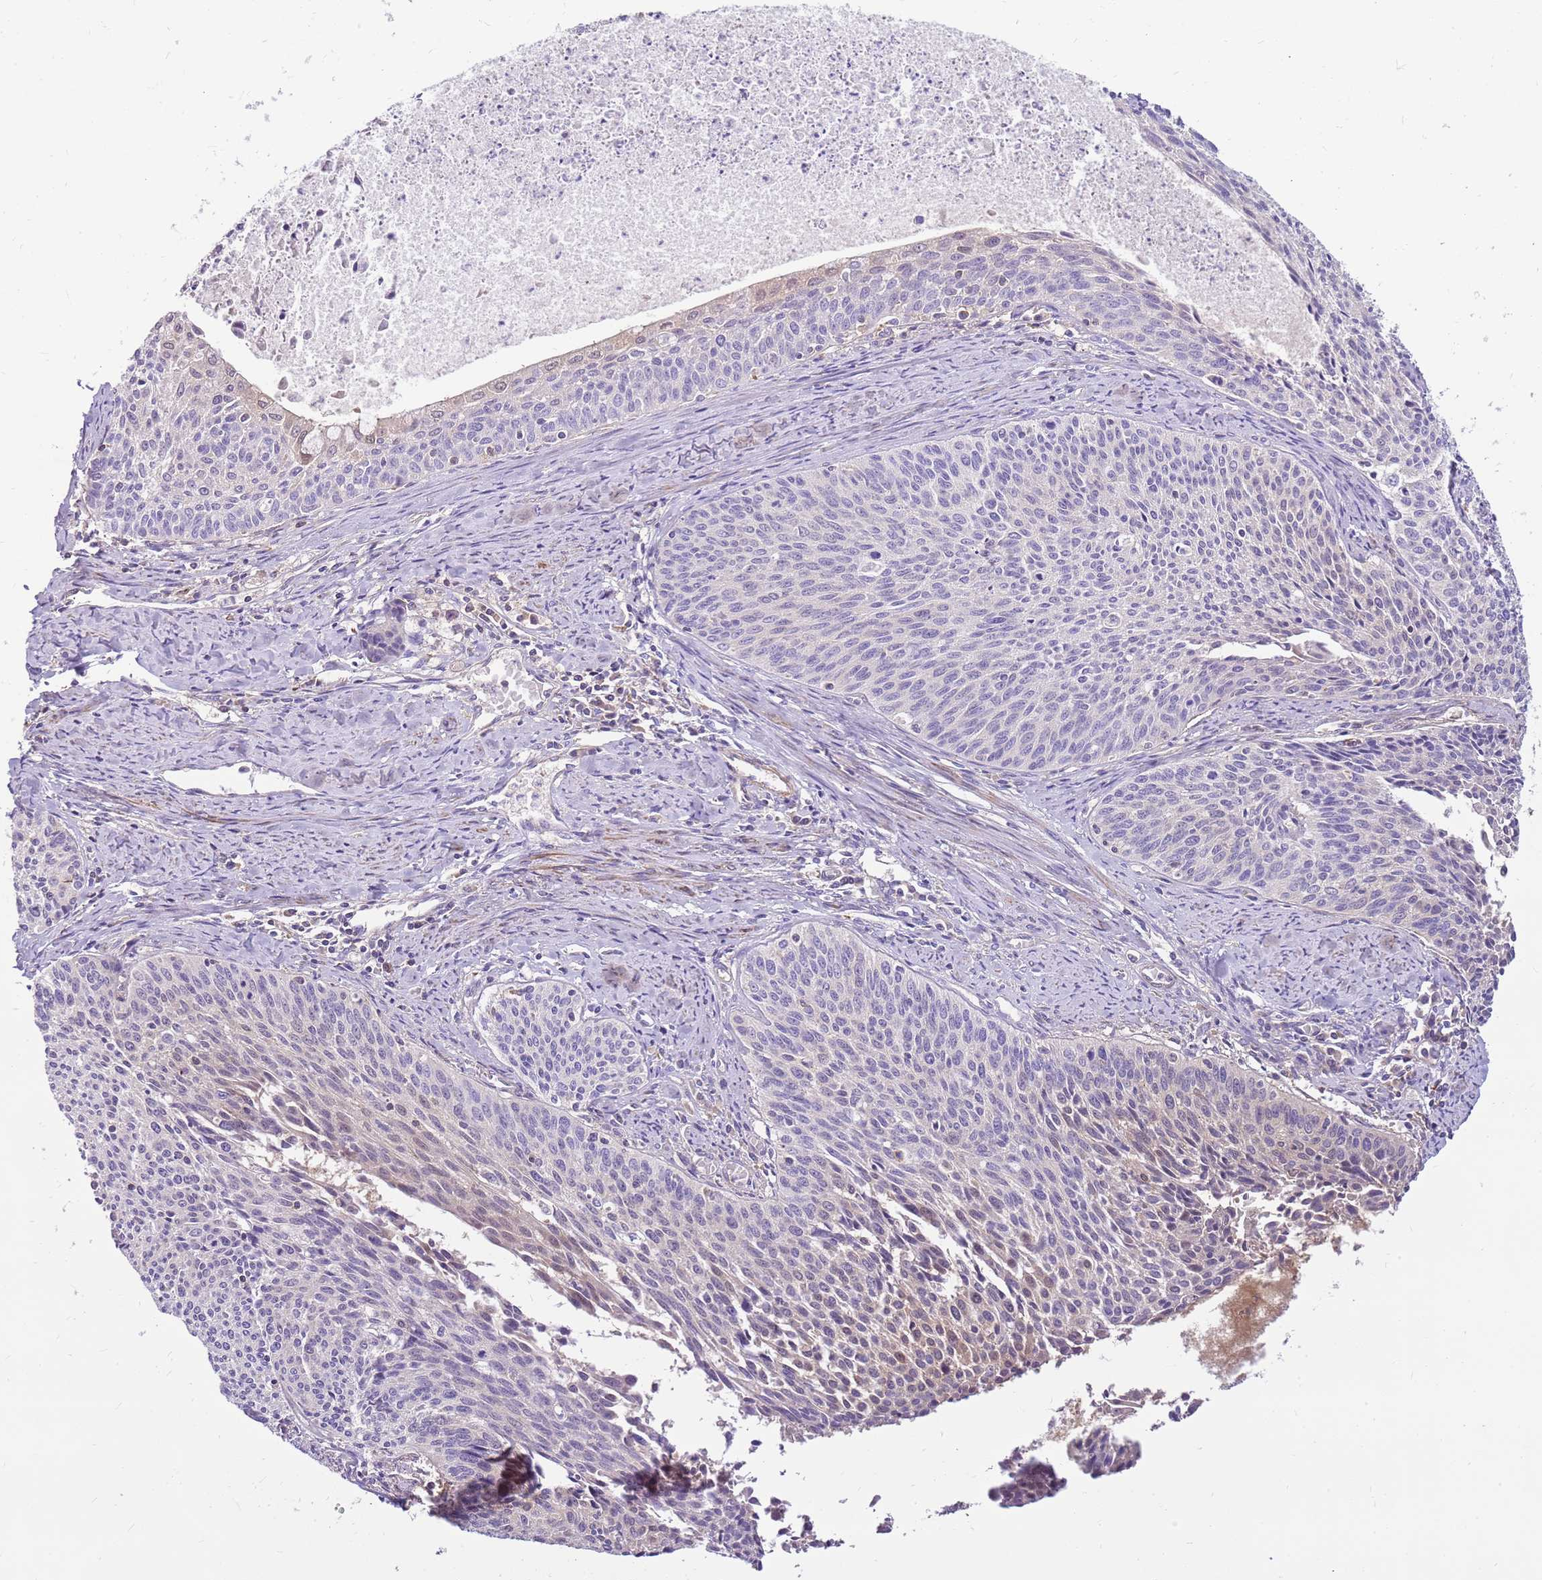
{"staining": {"intensity": "negative", "quantity": "none", "location": "none"}, "tissue": "cervical cancer", "cell_type": "Tumor cells", "image_type": "cancer", "snomed": [{"axis": "morphology", "description": "Squamous cell carcinoma, NOS"}, {"axis": "topography", "description": "Cervix"}], "caption": "An immunohistochemistry (IHC) photomicrograph of squamous cell carcinoma (cervical) is shown. There is no staining in tumor cells of squamous cell carcinoma (cervical). The staining is performed using DAB brown chromogen with nuclei counter-stained in using hematoxylin.", "gene": "MVD", "patient": {"sex": "female", "age": 55}}